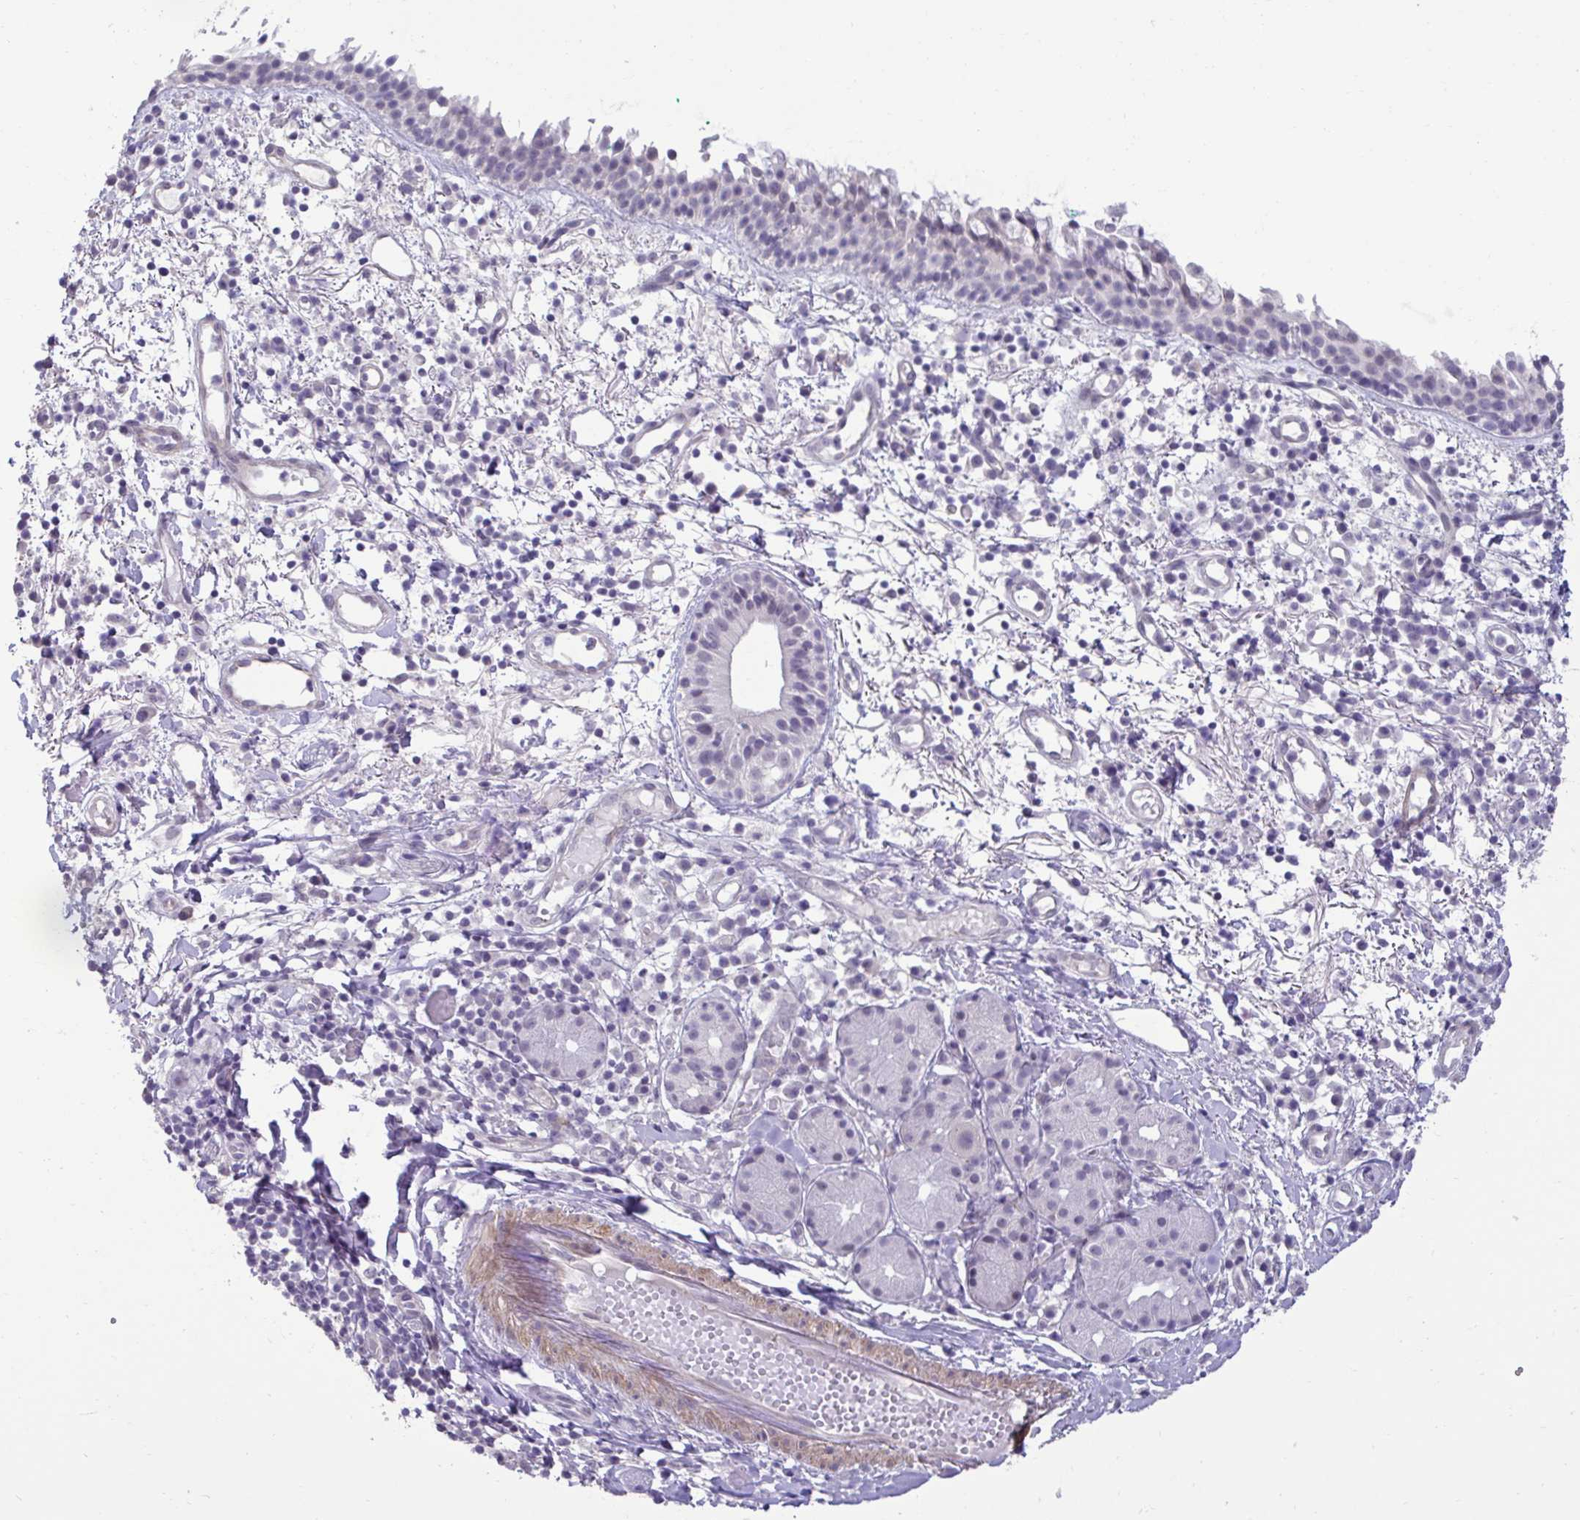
{"staining": {"intensity": "weak", "quantity": "25%-75%", "location": "cytoplasmic/membranous"}, "tissue": "nasopharynx", "cell_type": "Respiratory epithelial cells", "image_type": "normal", "snomed": [{"axis": "morphology", "description": "Normal tissue, NOS"}, {"axis": "morphology", "description": "Basal cell carcinoma"}, {"axis": "topography", "description": "Cartilage tissue"}, {"axis": "topography", "description": "Nasopharynx"}, {"axis": "topography", "description": "Oral tissue"}], "caption": "Respiratory epithelial cells exhibit weak cytoplasmic/membranous staining in approximately 25%-75% of cells in benign nasopharynx.", "gene": "SLC30A3", "patient": {"sex": "female", "age": 77}}